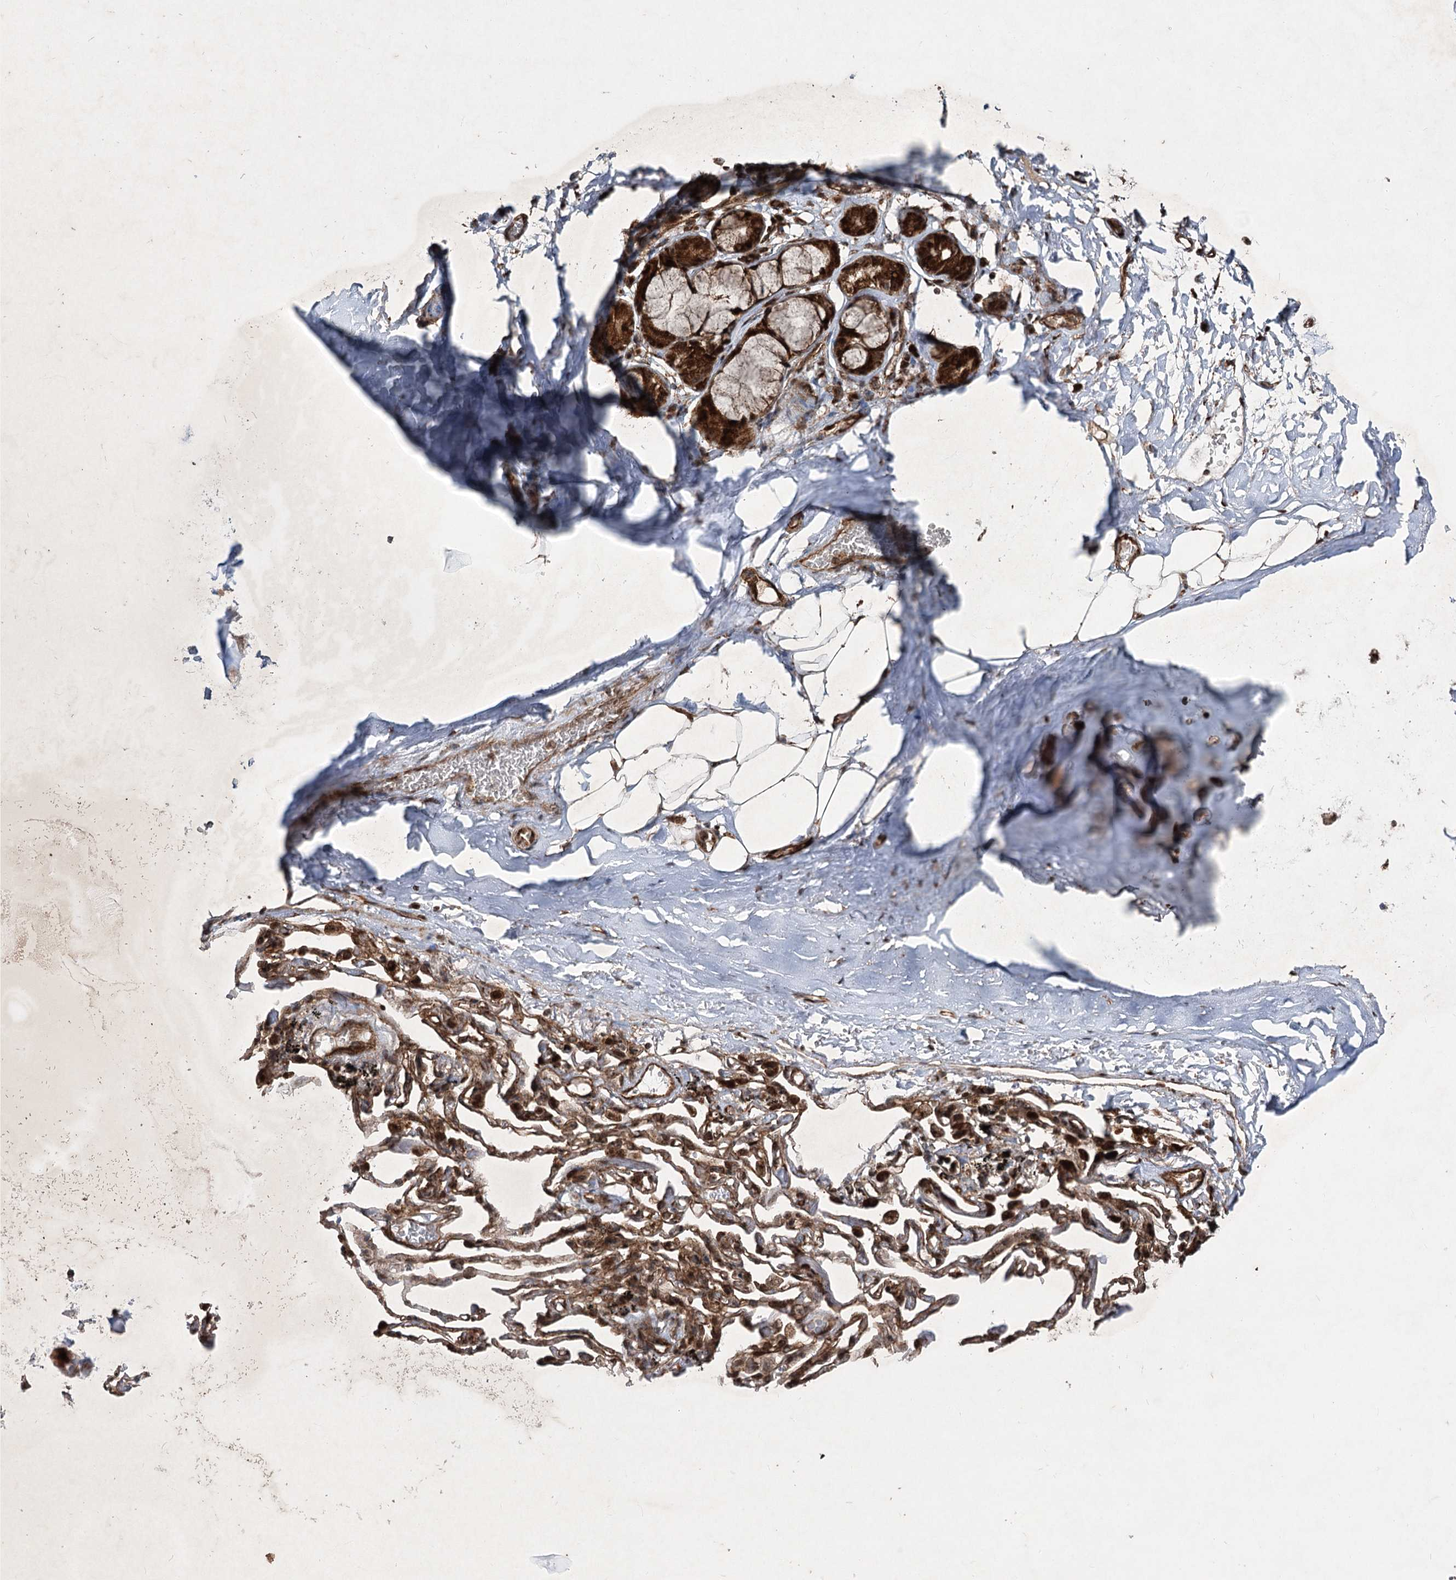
{"staining": {"intensity": "moderate", "quantity": ">75%", "location": "cytoplasmic/membranous"}, "tissue": "adipose tissue", "cell_type": "Adipocytes", "image_type": "normal", "snomed": [{"axis": "morphology", "description": "Normal tissue, NOS"}, {"axis": "topography", "description": "Lymph node"}, {"axis": "topography", "description": "Bronchus"}], "caption": "Immunohistochemistry (DAB) staining of unremarkable human adipose tissue shows moderate cytoplasmic/membranous protein staining in about >75% of adipocytes.", "gene": "SERINC5", "patient": {"sex": "male", "age": 63}}